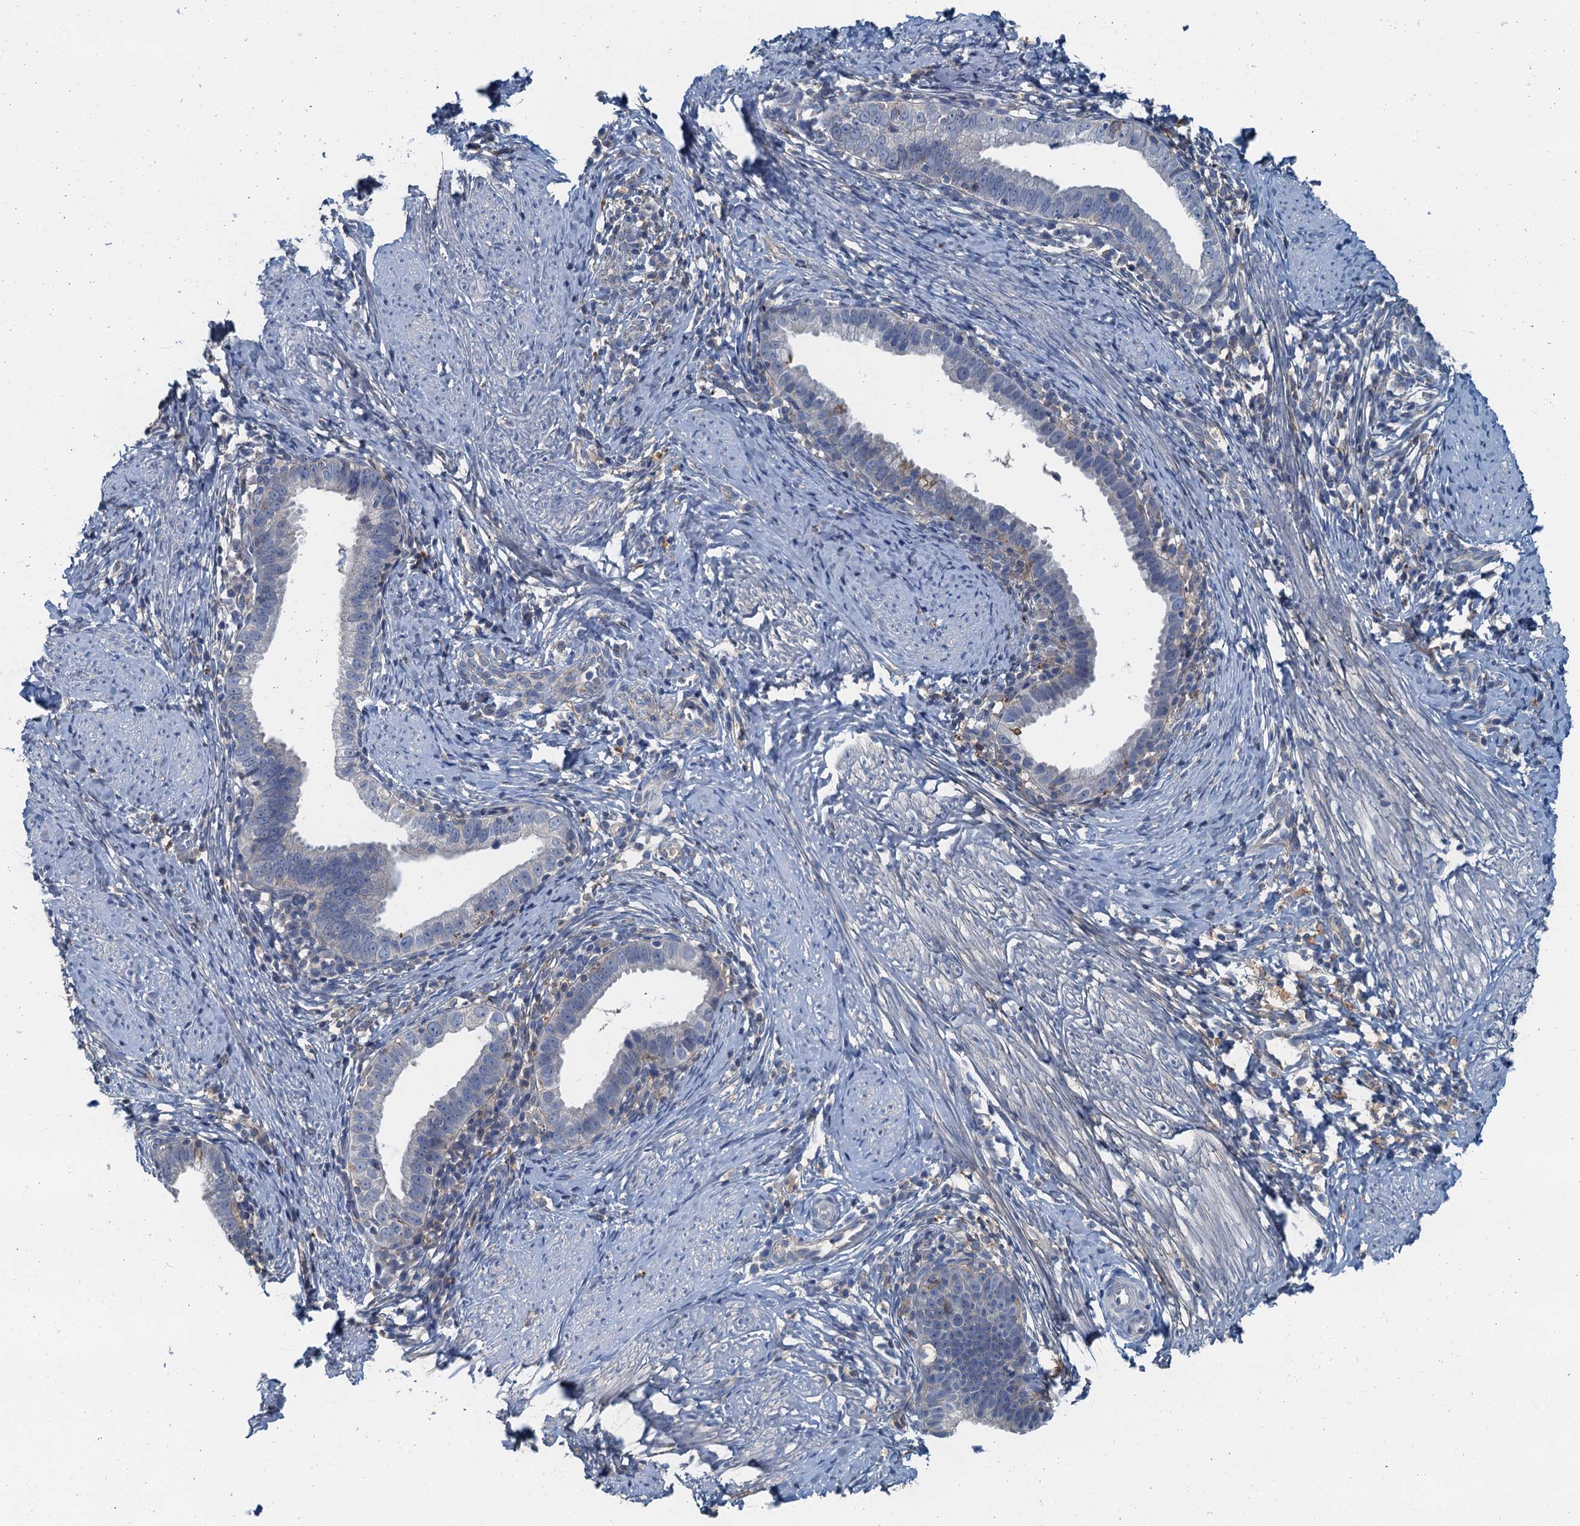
{"staining": {"intensity": "negative", "quantity": "none", "location": "none"}, "tissue": "cervical cancer", "cell_type": "Tumor cells", "image_type": "cancer", "snomed": [{"axis": "morphology", "description": "Adenocarcinoma, NOS"}, {"axis": "topography", "description": "Cervix"}], "caption": "IHC of human adenocarcinoma (cervical) demonstrates no staining in tumor cells.", "gene": "THAP10", "patient": {"sex": "female", "age": 36}}